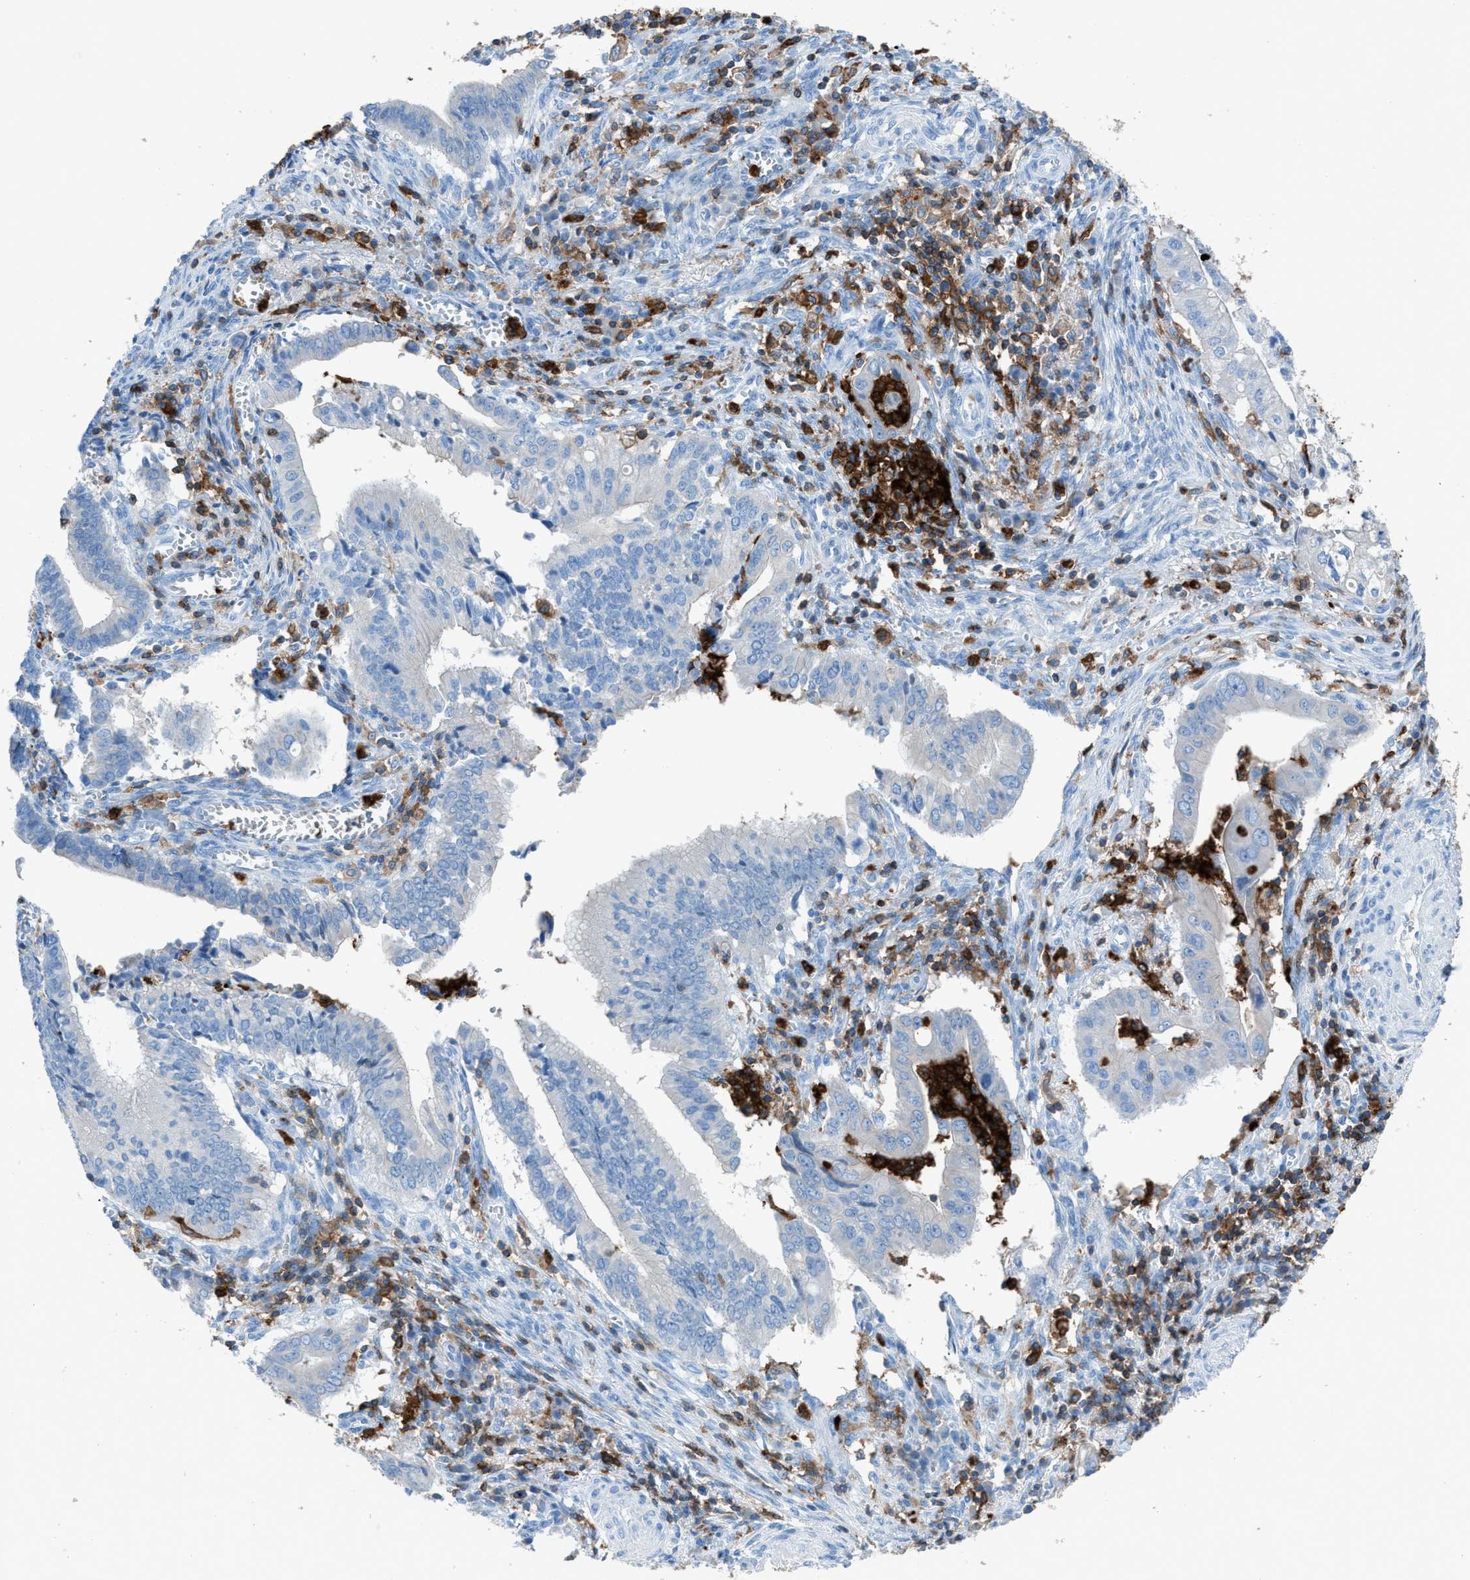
{"staining": {"intensity": "negative", "quantity": "none", "location": "none"}, "tissue": "cervical cancer", "cell_type": "Tumor cells", "image_type": "cancer", "snomed": [{"axis": "morphology", "description": "Adenocarcinoma, NOS"}, {"axis": "topography", "description": "Cervix"}], "caption": "This is a photomicrograph of IHC staining of cervical adenocarcinoma, which shows no staining in tumor cells.", "gene": "ITGB2", "patient": {"sex": "female", "age": 44}}